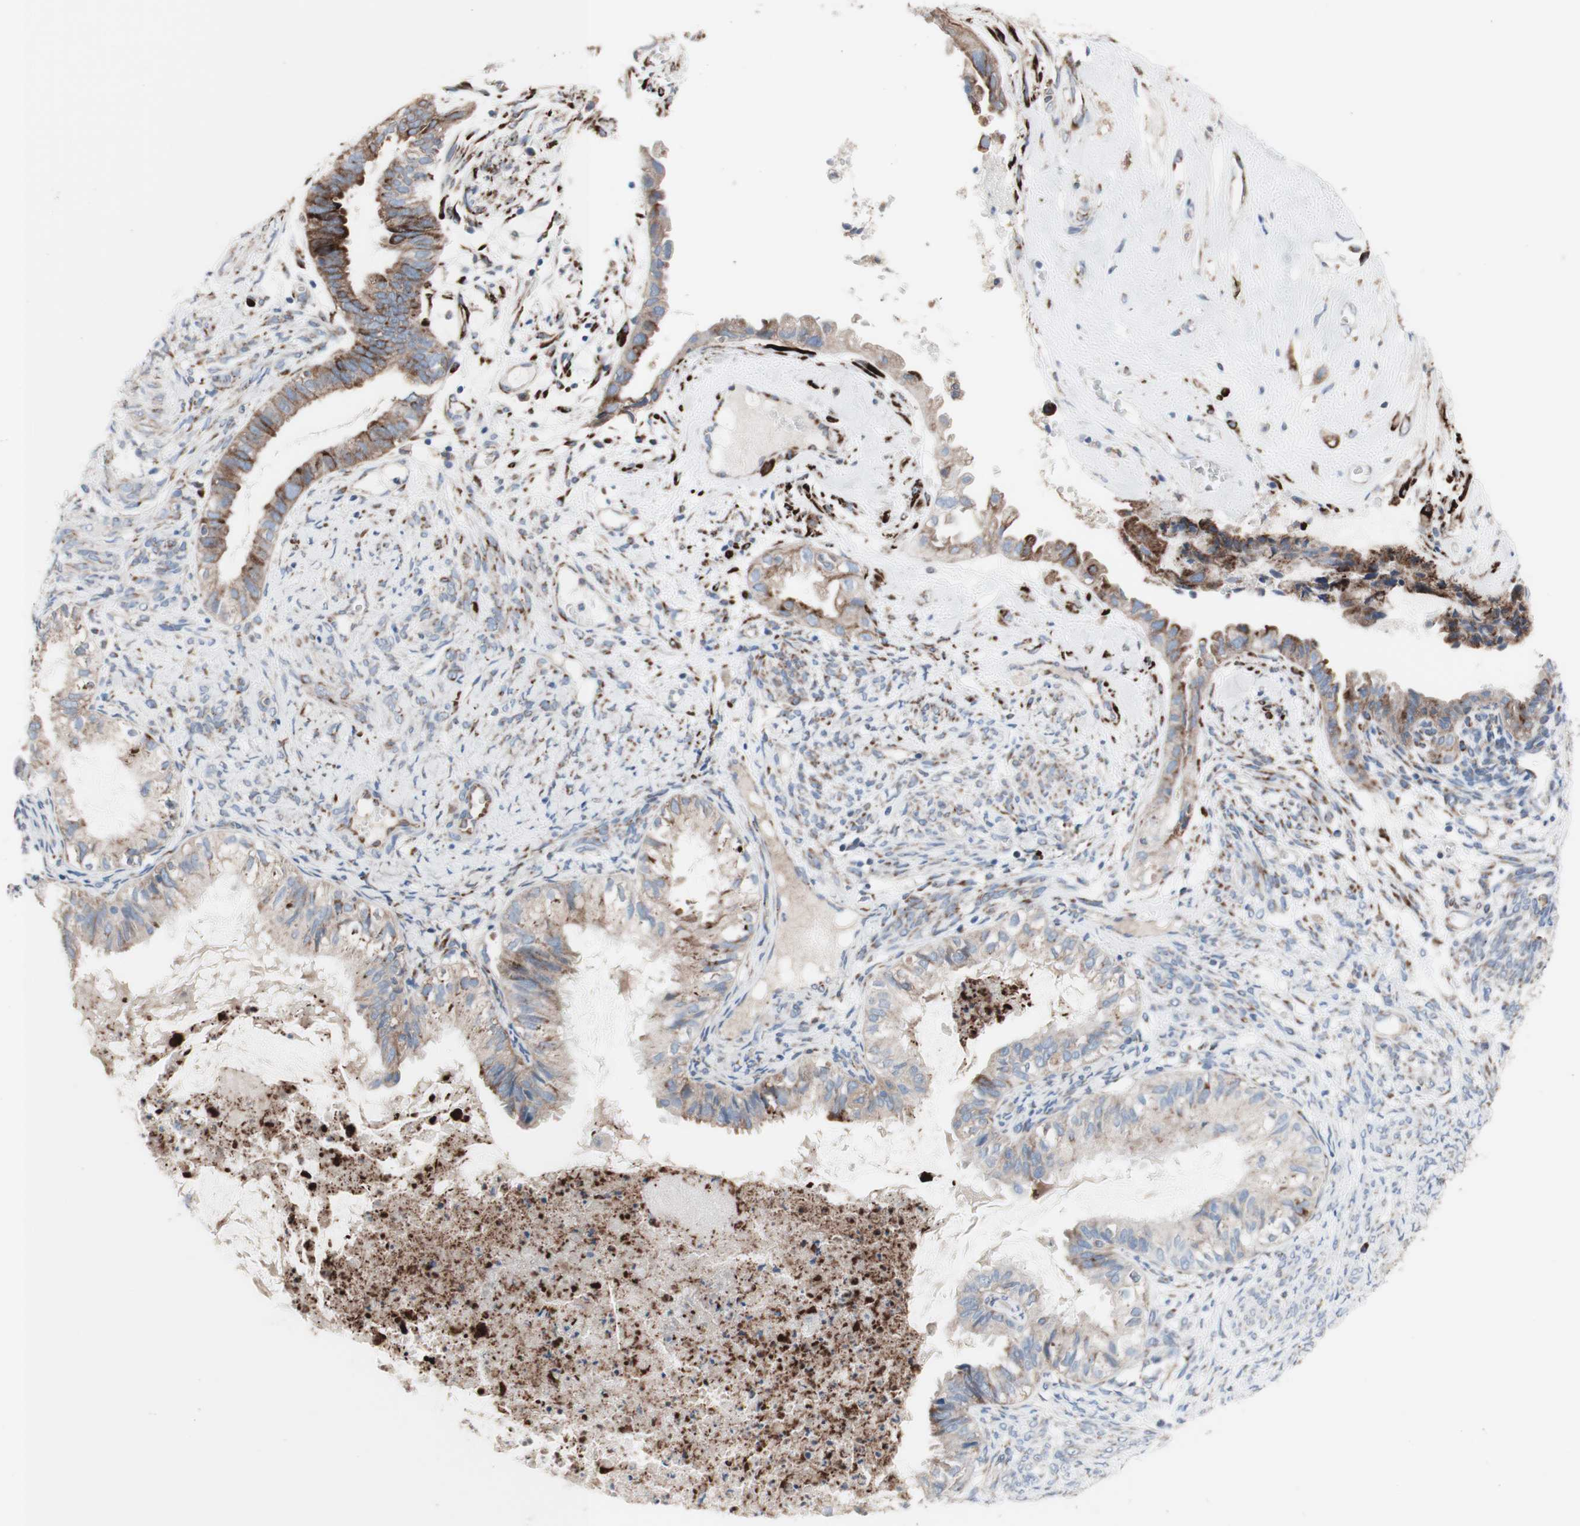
{"staining": {"intensity": "strong", "quantity": "25%-75%", "location": "cytoplasmic/membranous"}, "tissue": "cervical cancer", "cell_type": "Tumor cells", "image_type": "cancer", "snomed": [{"axis": "morphology", "description": "Normal tissue, NOS"}, {"axis": "morphology", "description": "Adenocarcinoma, NOS"}, {"axis": "topography", "description": "Cervix"}, {"axis": "topography", "description": "Endometrium"}], "caption": "Cervical cancer stained for a protein reveals strong cytoplasmic/membranous positivity in tumor cells.", "gene": "AGPAT5", "patient": {"sex": "female", "age": 86}}